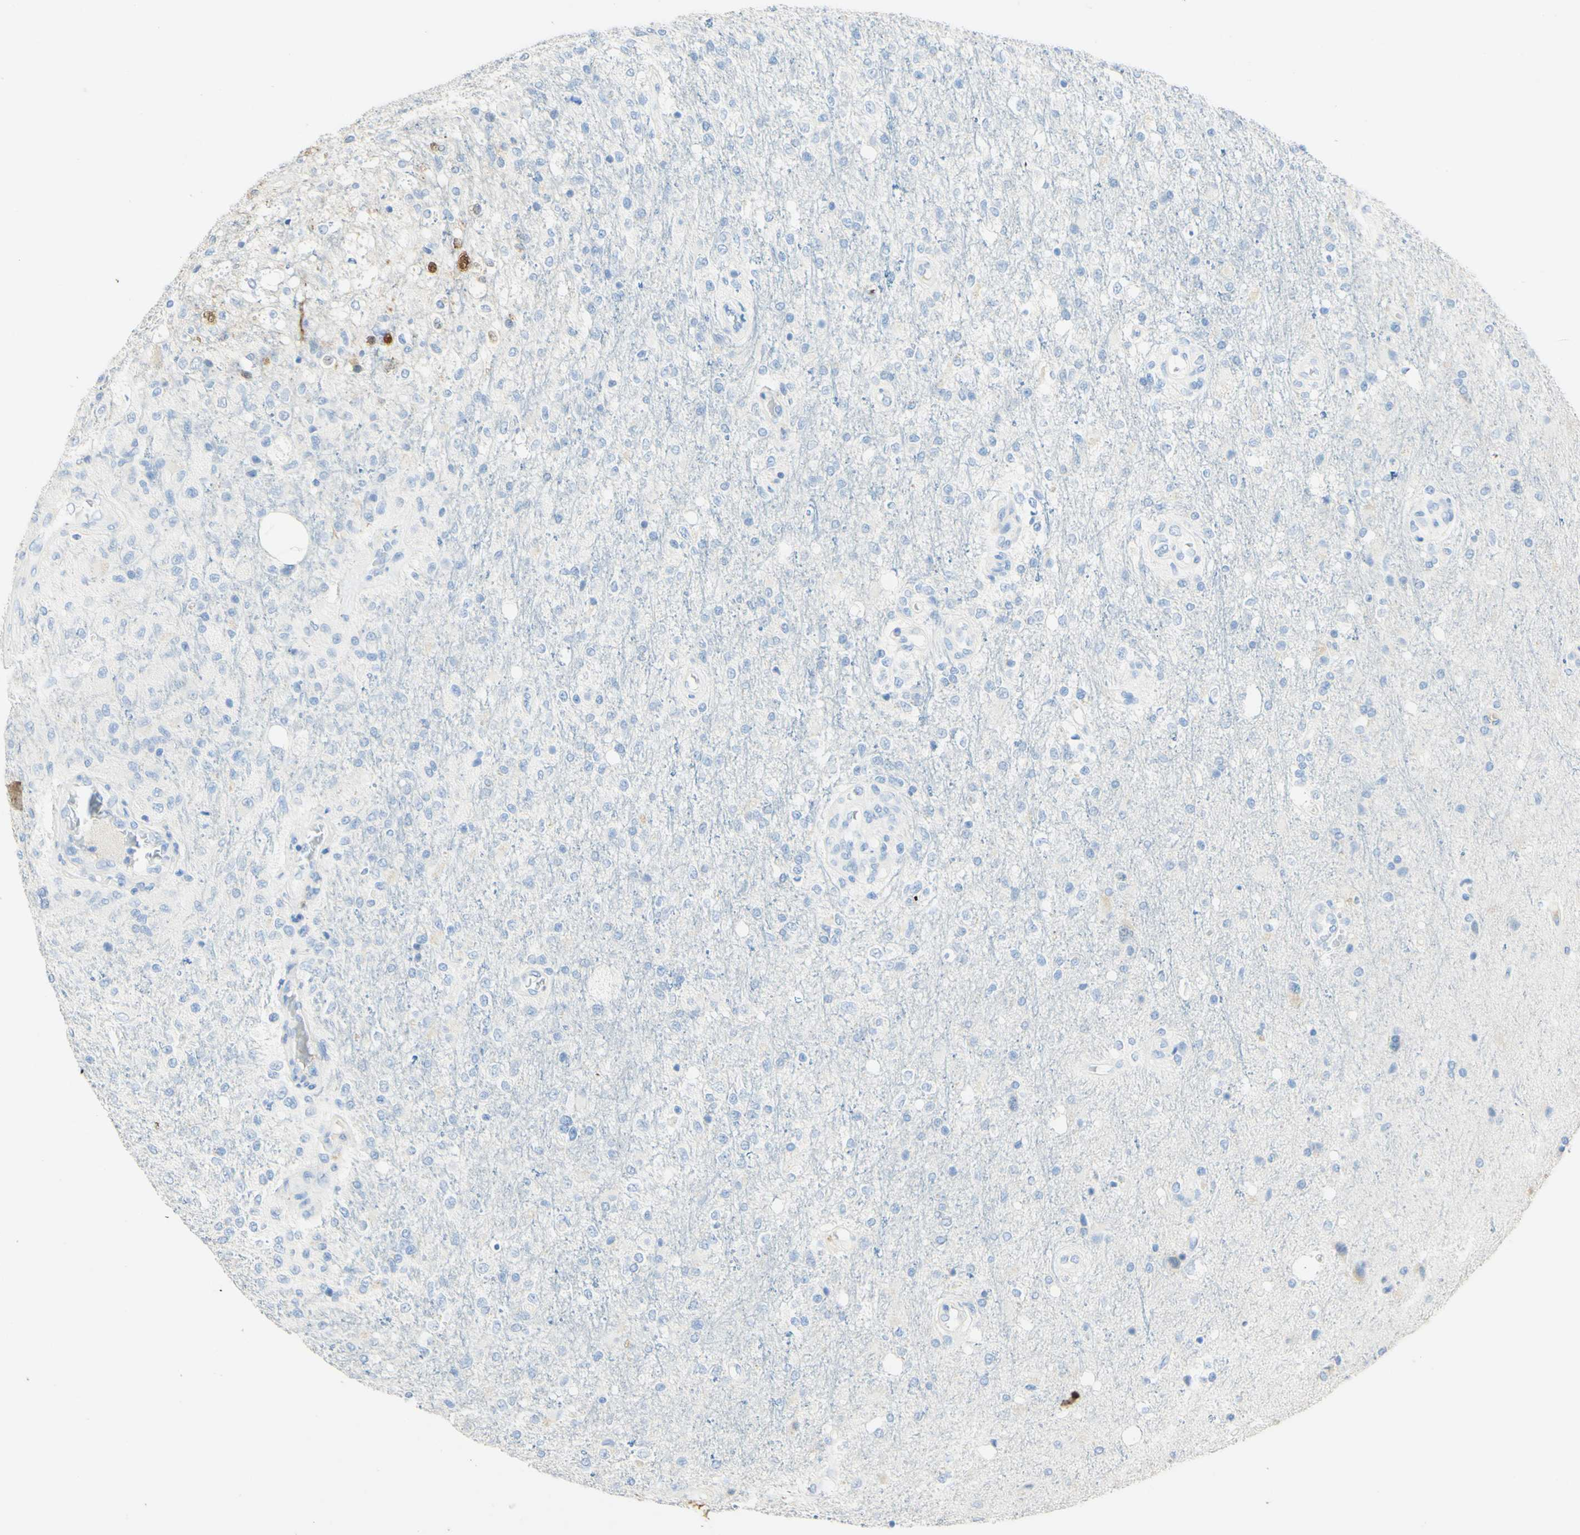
{"staining": {"intensity": "negative", "quantity": "none", "location": "none"}, "tissue": "glioma", "cell_type": "Tumor cells", "image_type": "cancer", "snomed": [{"axis": "morphology", "description": "Normal tissue, NOS"}, {"axis": "morphology", "description": "Glioma, malignant, High grade"}, {"axis": "topography", "description": "Cerebral cortex"}], "caption": "Immunohistochemistry (IHC) micrograph of human glioma stained for a protein (brown), which shows no staining in tumor cells.", "gene": "PIGR", "patient": {"sex": "male", "age": 77}}